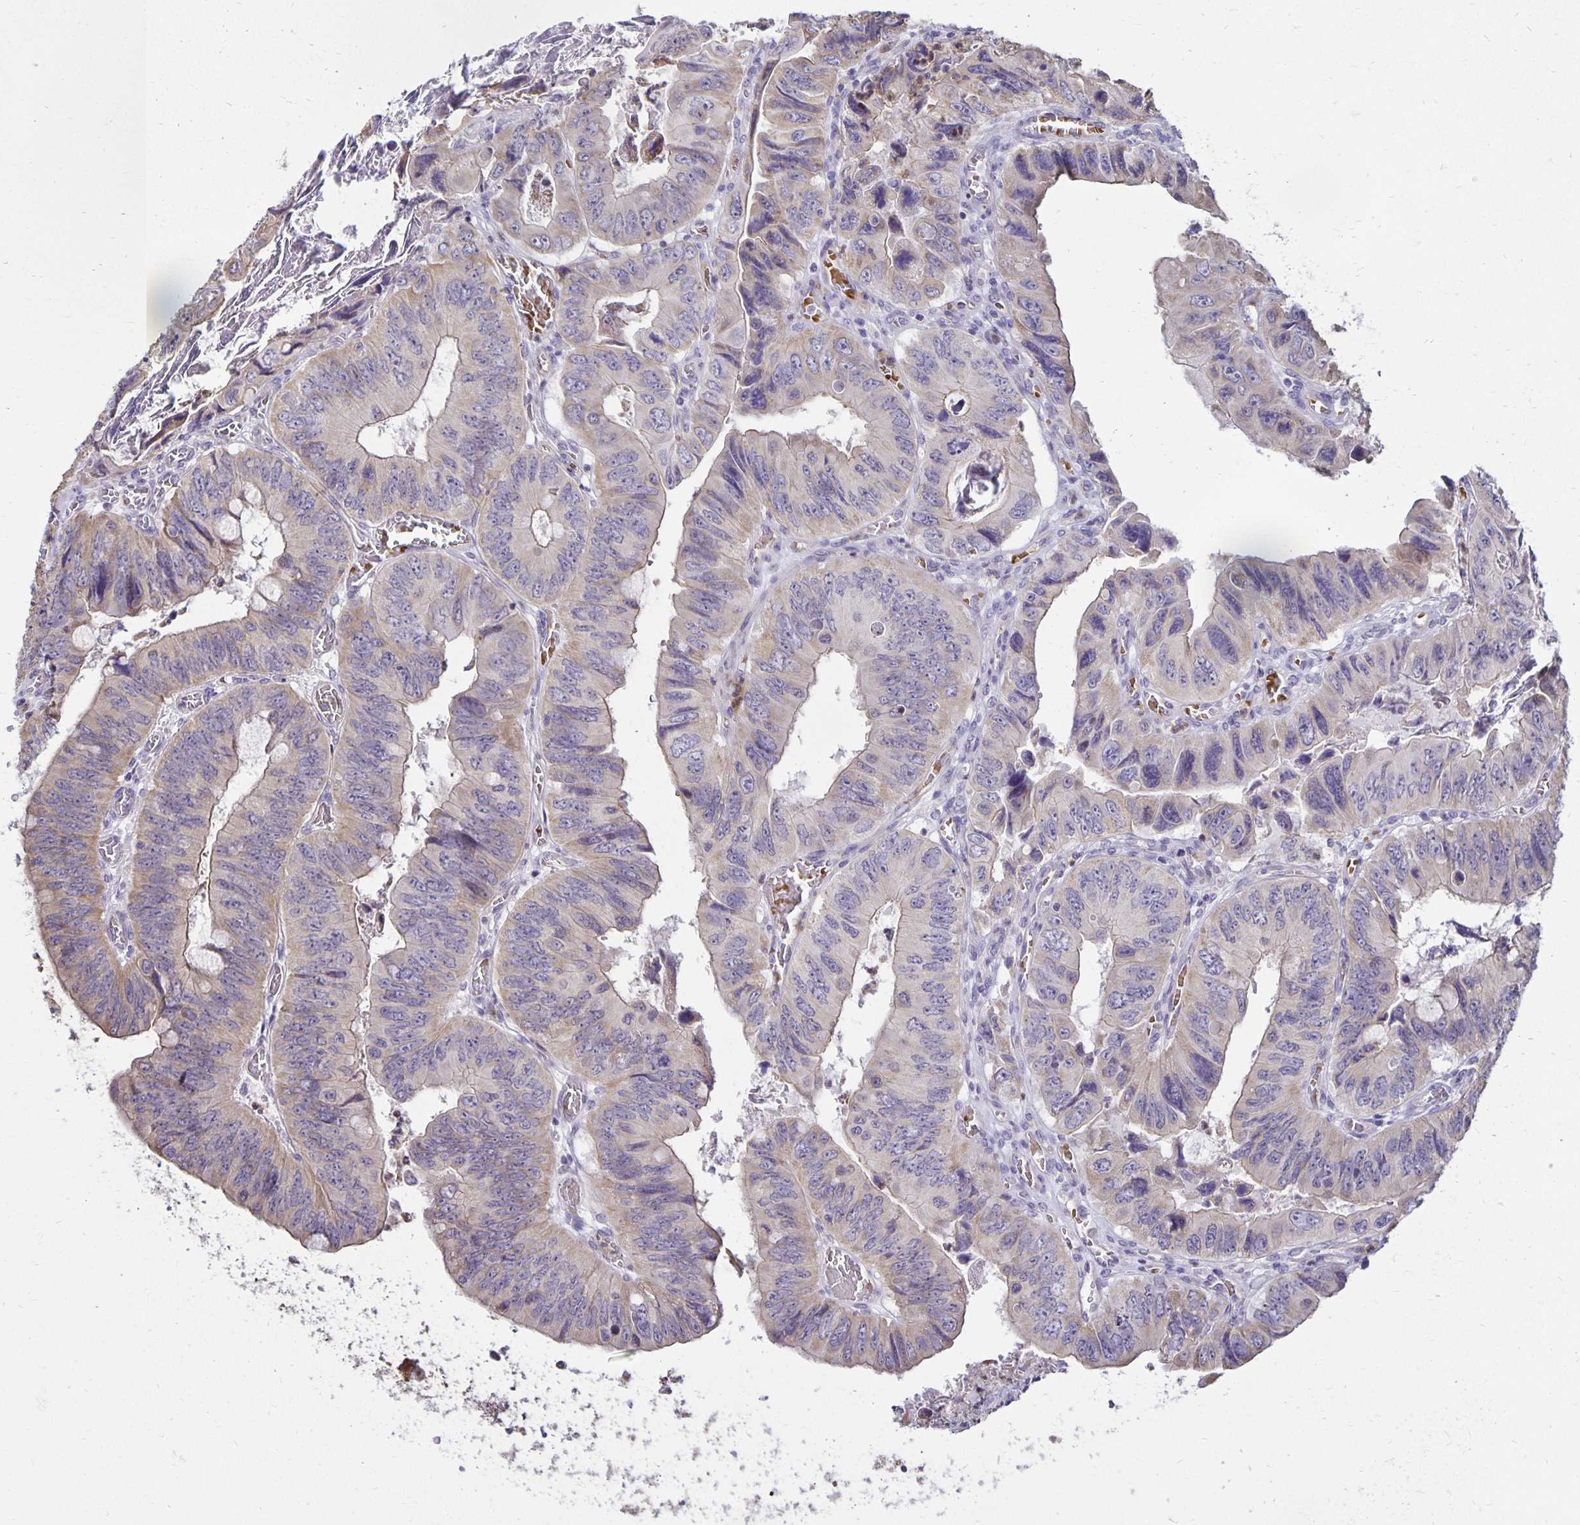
{"staining": {"intensity": "weak", "quantity": "25%-75%", "location": "cytoplasmic/membranous"}, "tissue": "colorectal cancer", "cell_type": "Tumor cells", "image_type": "cancer", "snomed": [{"axis": "morphology", "description": "Adenocarcinoma, NOS"}, {"axis": "topography", "description": "Colon"}], "caption": "Approximately 25%-75% of tumor cells in human colorectal cancer (adenocarcinoma) display weak cytoplasmic/membranous protein staining as visualized by brown immunohistochemical staining.", "gene": "FN3K", "patient": {"sex": "female", "age": 84}}